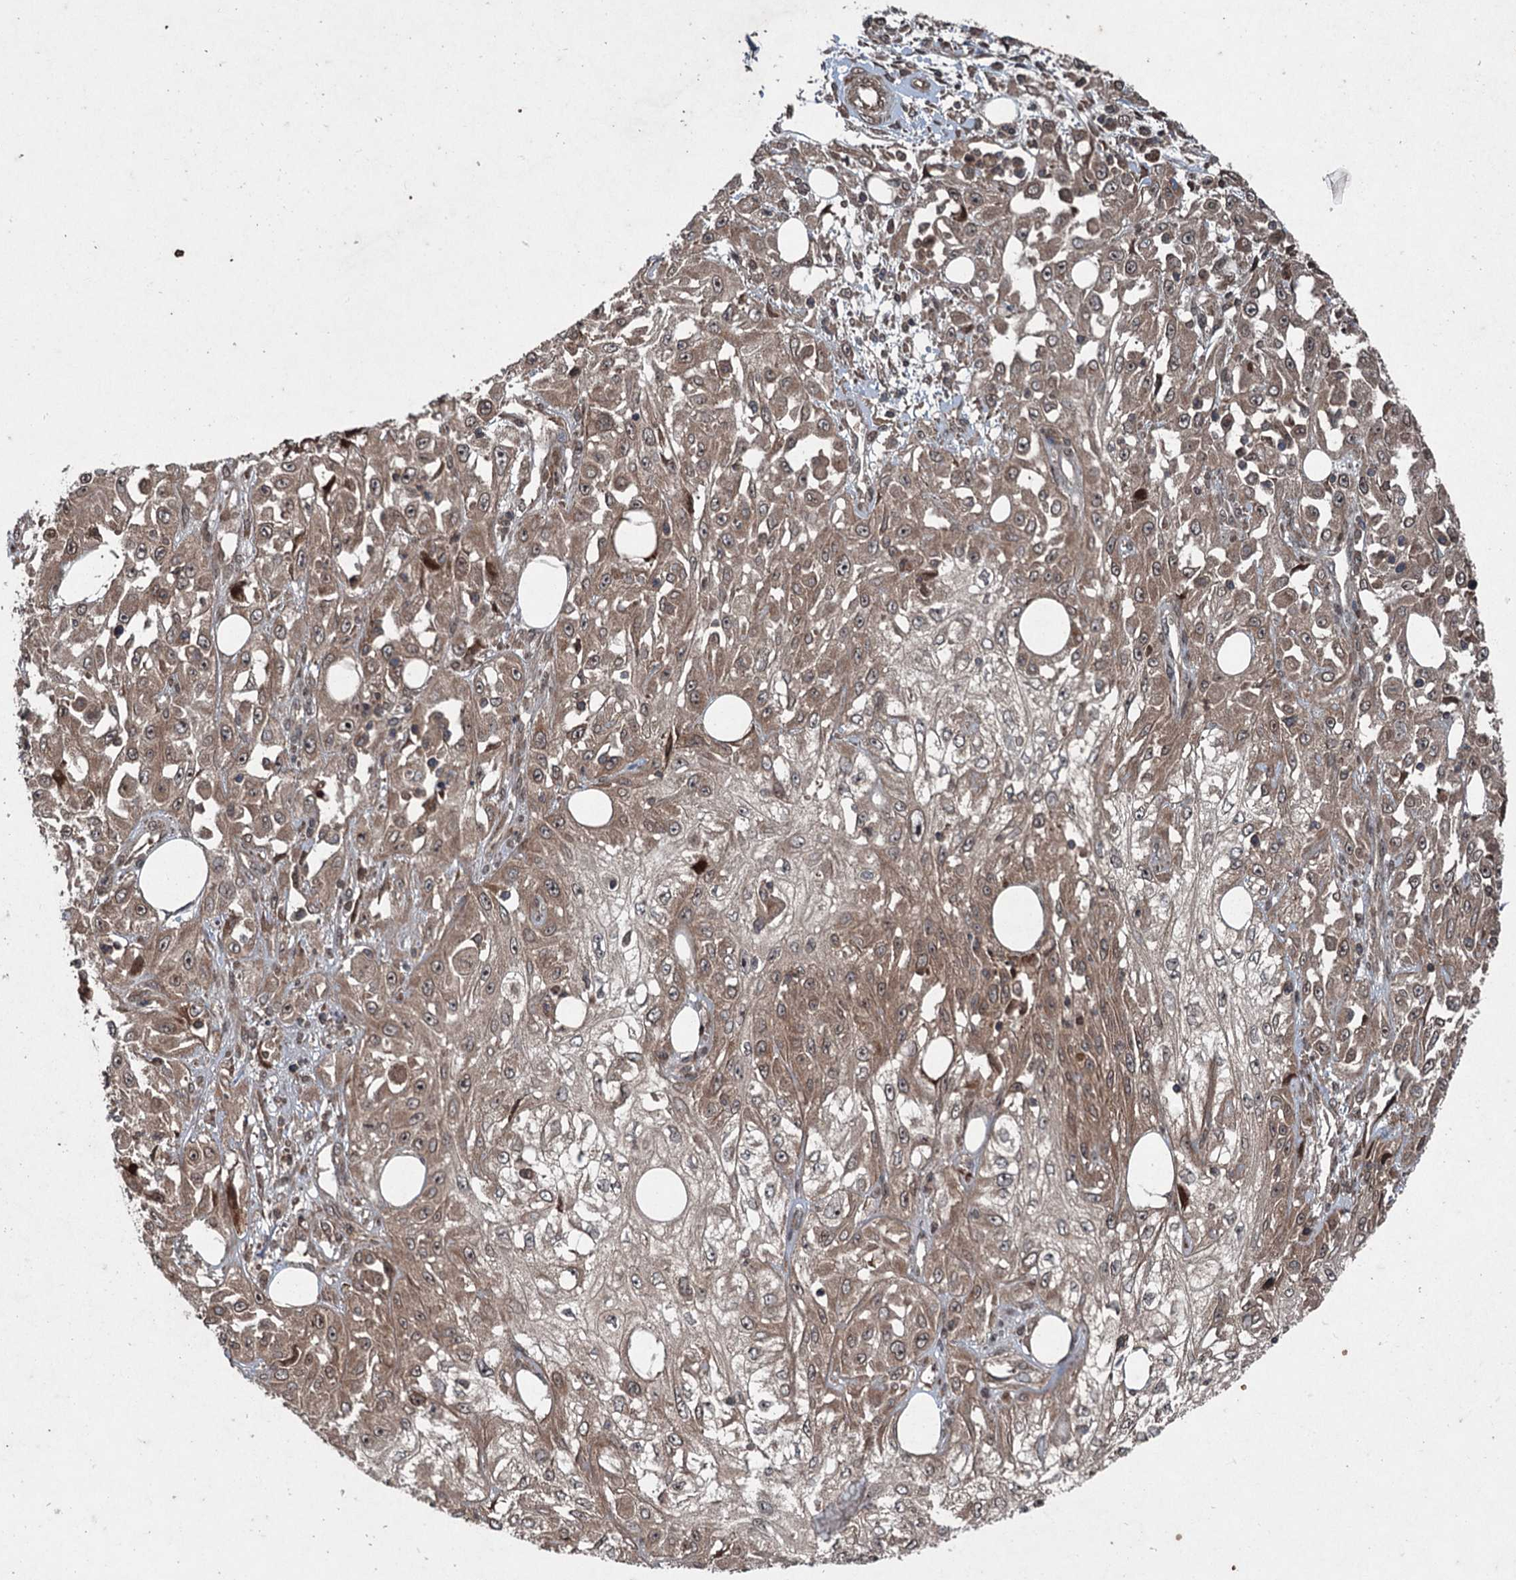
{"staining": {"intensity": "moderate", "quantity": "25%-75%", "location": "cytoplasmic/membranous"}, "tissue": "skin cancer", "cell_type": "Tumor cells", "image_type": "cancer", "snomed": [{"axis": "morphology", "description": "Squamous cell carcinoma, NOS"}, {"axis": "morphology", "description": "Squamous cell carcinoma, metastatic, NOS"}, {"axis": "topography", "description": "Skin"}, {"axis": "topography", "description": "Lymph node"}], "caption": "Human metastatic squamous cell carcinoma (skin) stained for a protein (brown) shows moderate cytoplasmic/membranous positive expression in approximately 25%-75% of tumor cells.", "gene": "ALAS1", "patient": {"sex": "male", "age": 75}}